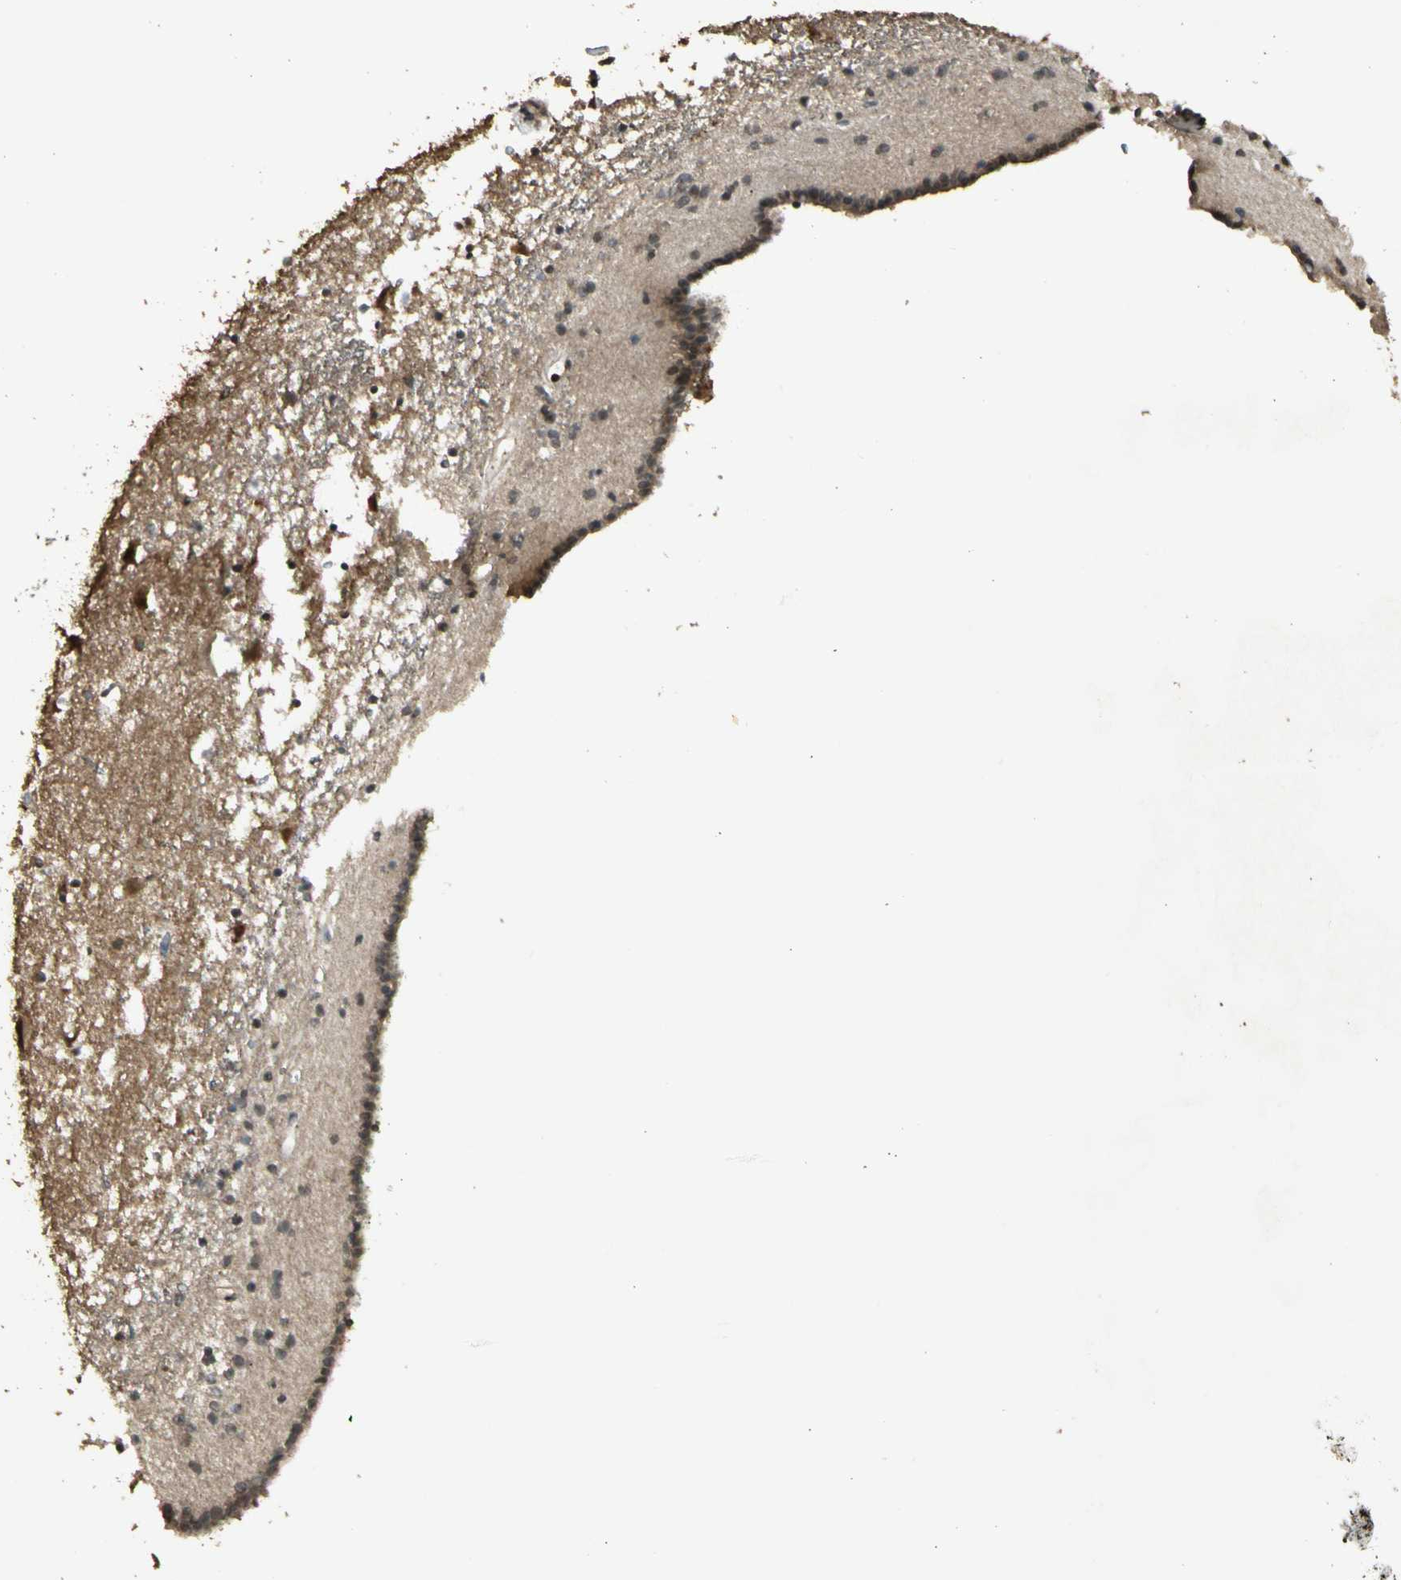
{"staining": {"intensity": "weak", "quantity": "25%-75%", "location": "nuclear"}, "tissue": "caudate", "cell_type": "Glial cells", "image_type": "normal", "snomed": [{"axis": "morphology", "description": "Normal tissue, NOS"}, {"axis": "topography", "description": "Lateral ventricle wall"}], "caption": "Immunohistochemical staining of benign human caudate demonstrates 25%-75% levels of weak nuclear protein positivity in about 25%-75% of glial cells.", "gene": "GMEB2", "patient": {"sex": "male", "age": 45}}